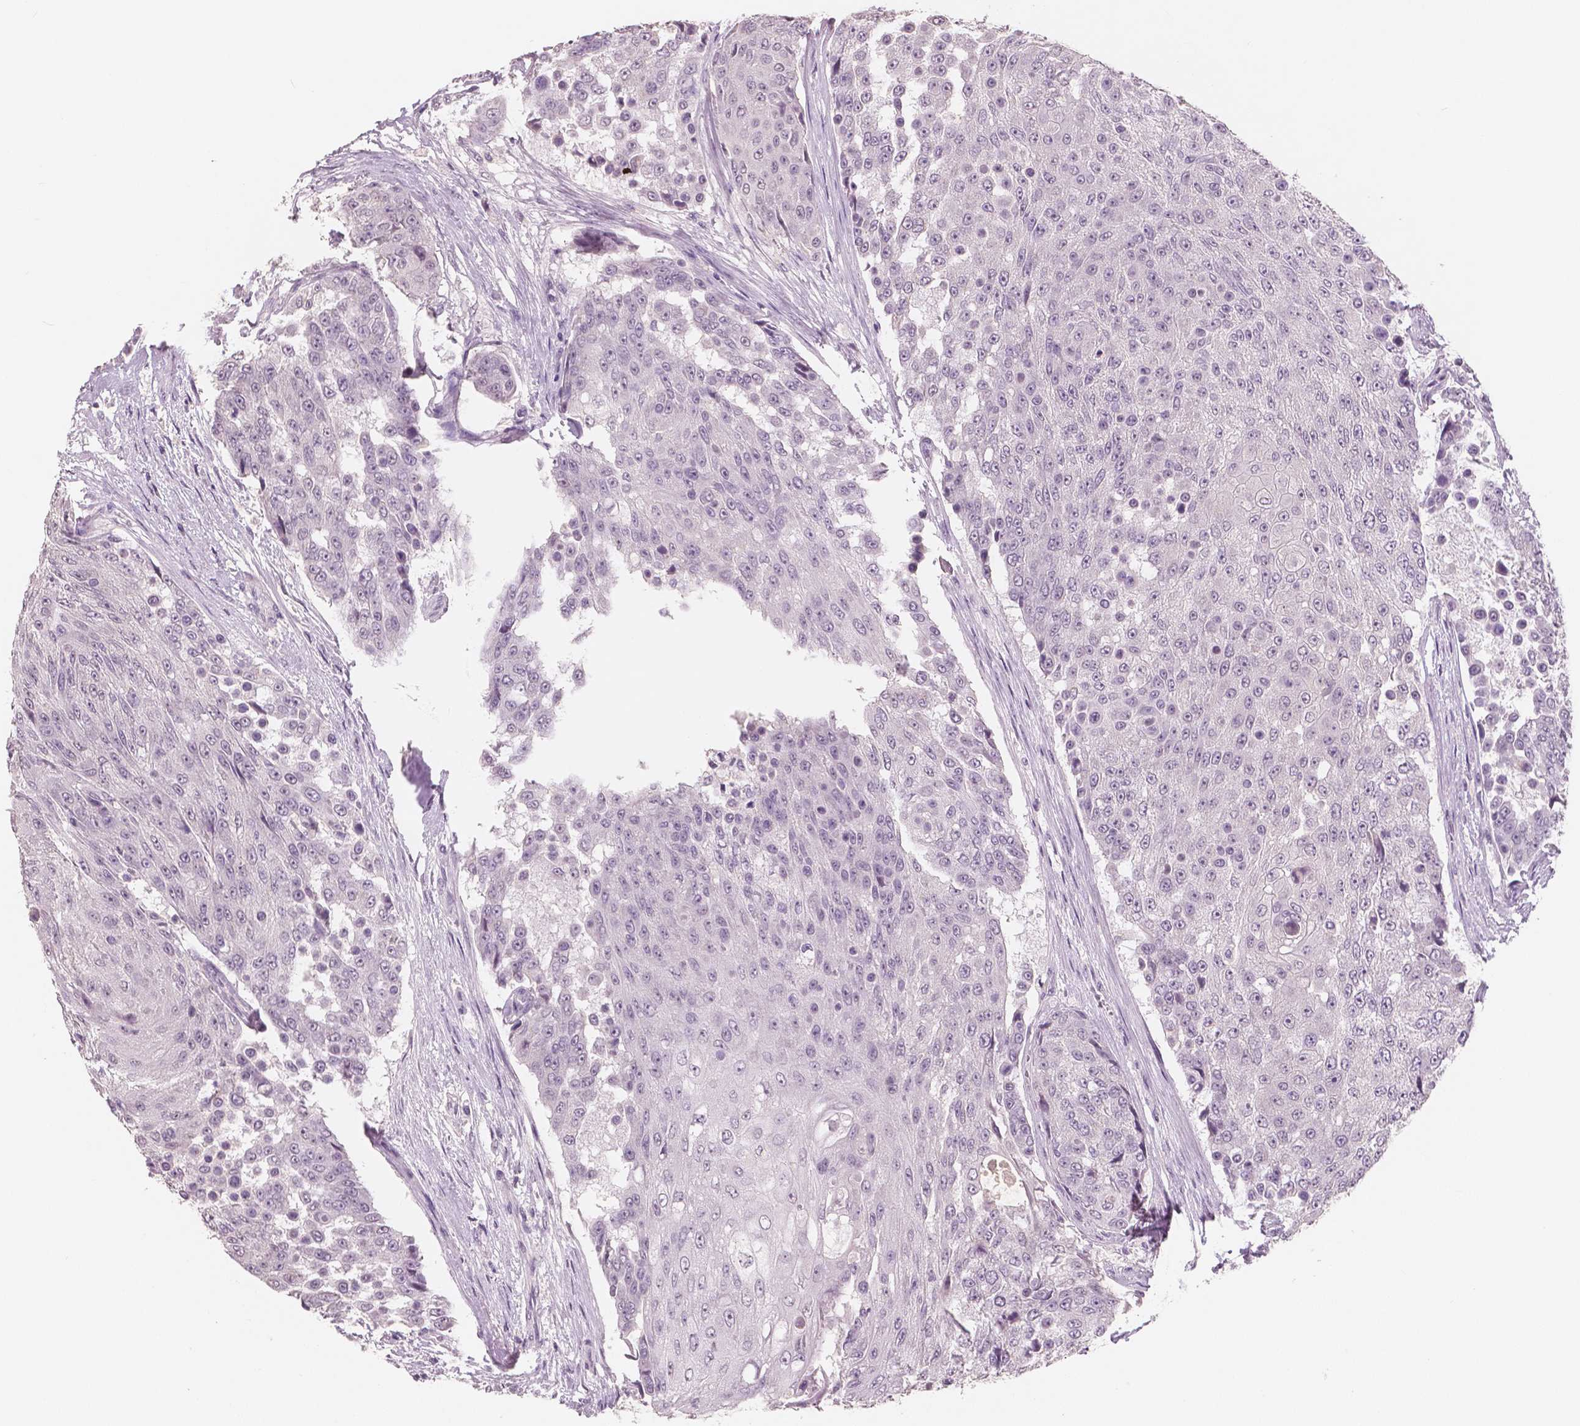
{"staining": {"intensity": "negative", "quantity": "none", "location": "none"}, "tissue": "urothelial cancer", "cell_type": "Tumor cells", "image_type": "cancer", "snomed": [{"axis": "morphology", "description": "Urothelial carcinoma, High grade"}, {"axis": "topography", "description": "Urinary bladder"}], "caption": "Immunohistochemical staining of human high-grade urothelial carcinoma exhibits no significant expression in tumor cells. Nuclei are stained in blue.", "gene": "NECAB1", "patient": {"sex": "female", "age": 63}}